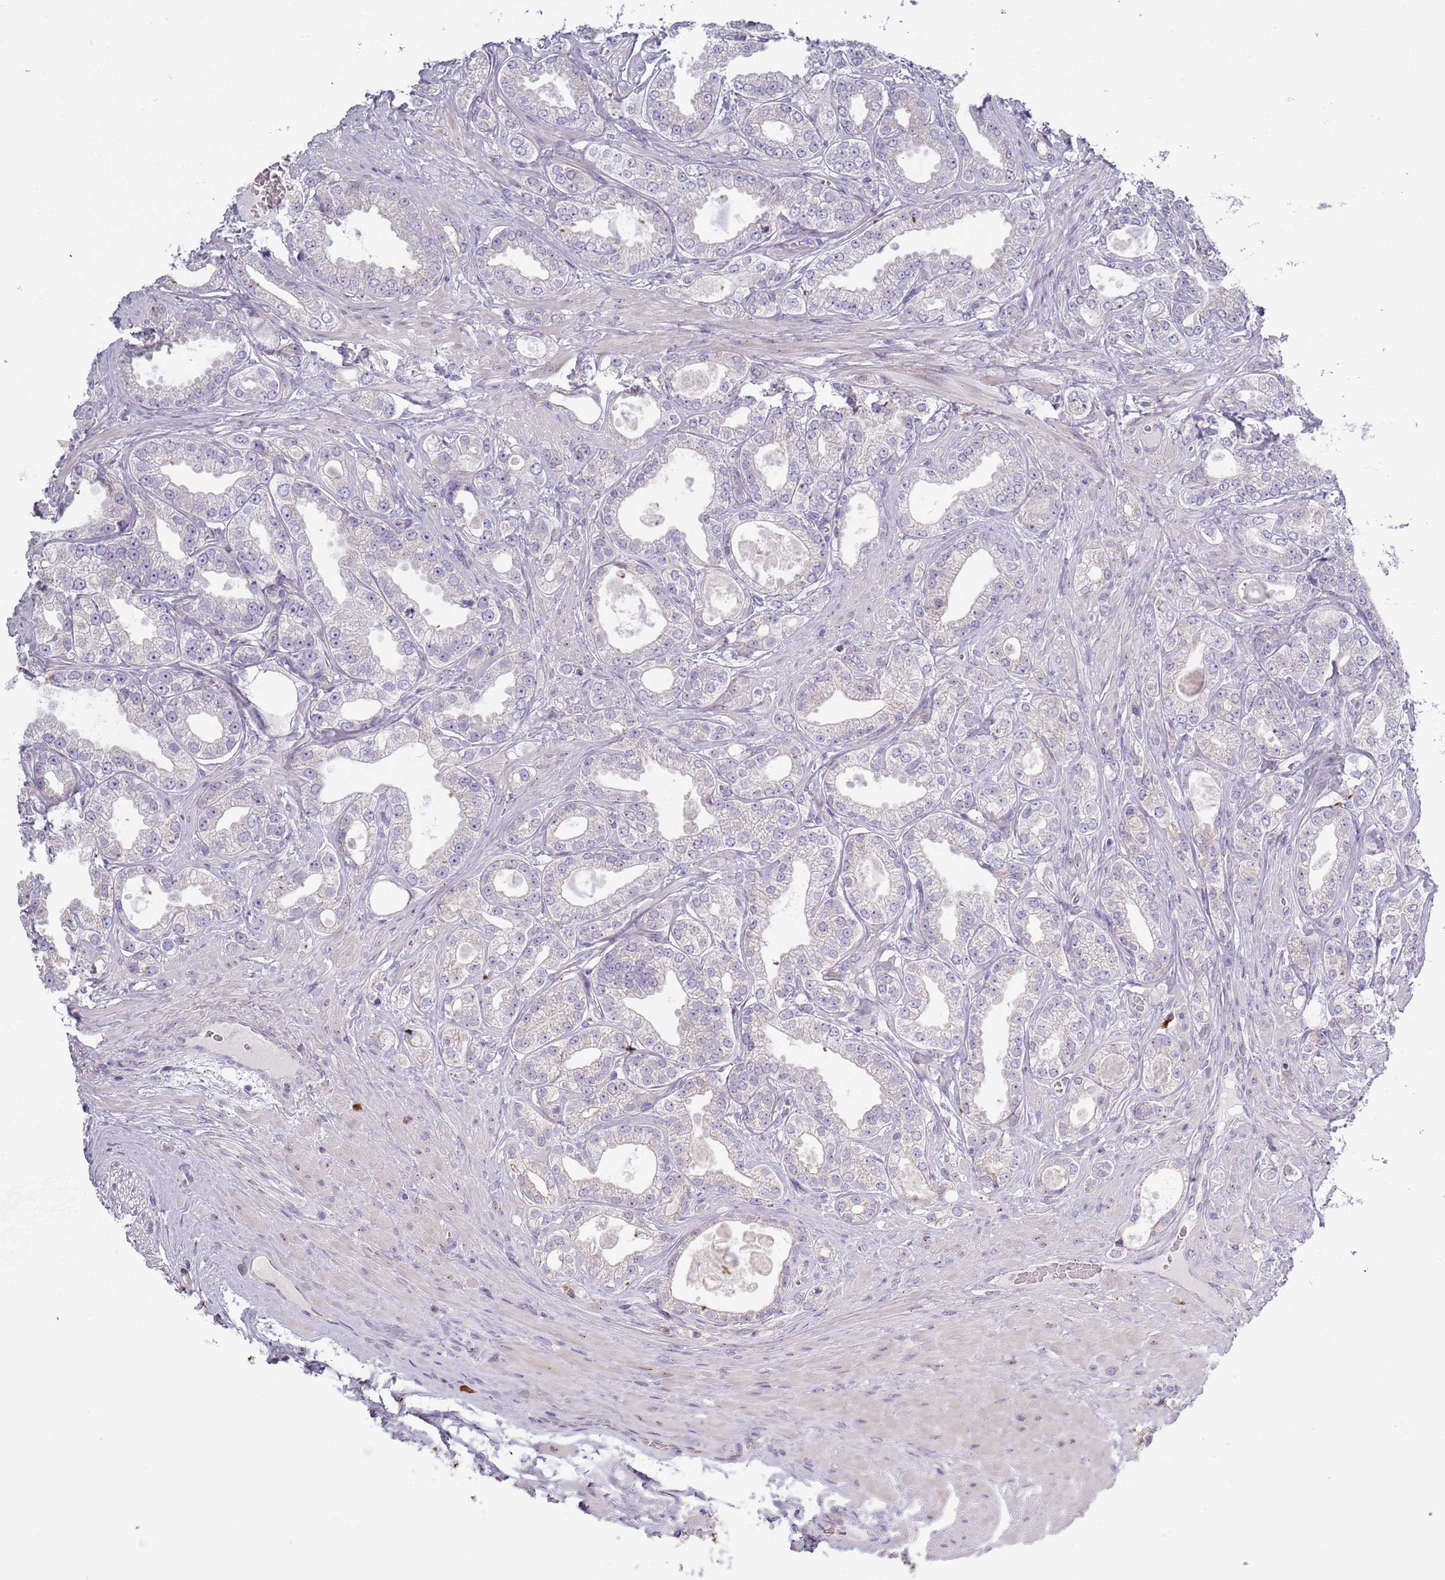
{"staining": {"intensity": "negative", "quantity": "none", "location": "none"}, "tissue": "prostate cancer", "cell_type": "Tumor cells", "image_type": "cancer", "snomed": [{"axis": "morphology", "description": "Adenocarcinoma, Low grade"}, {"axis": "topography", "description": "Prostate"}], "caption": "Adenocarcinoma (low-grade) (prostate) was stained to show a protein in brown. There is no significant staining in tumor cells. (DAB IHC visualized using brightfield microscopy, high magnification).", "gene": "LTB", "patient": {"sex": "male", "age": 63}}